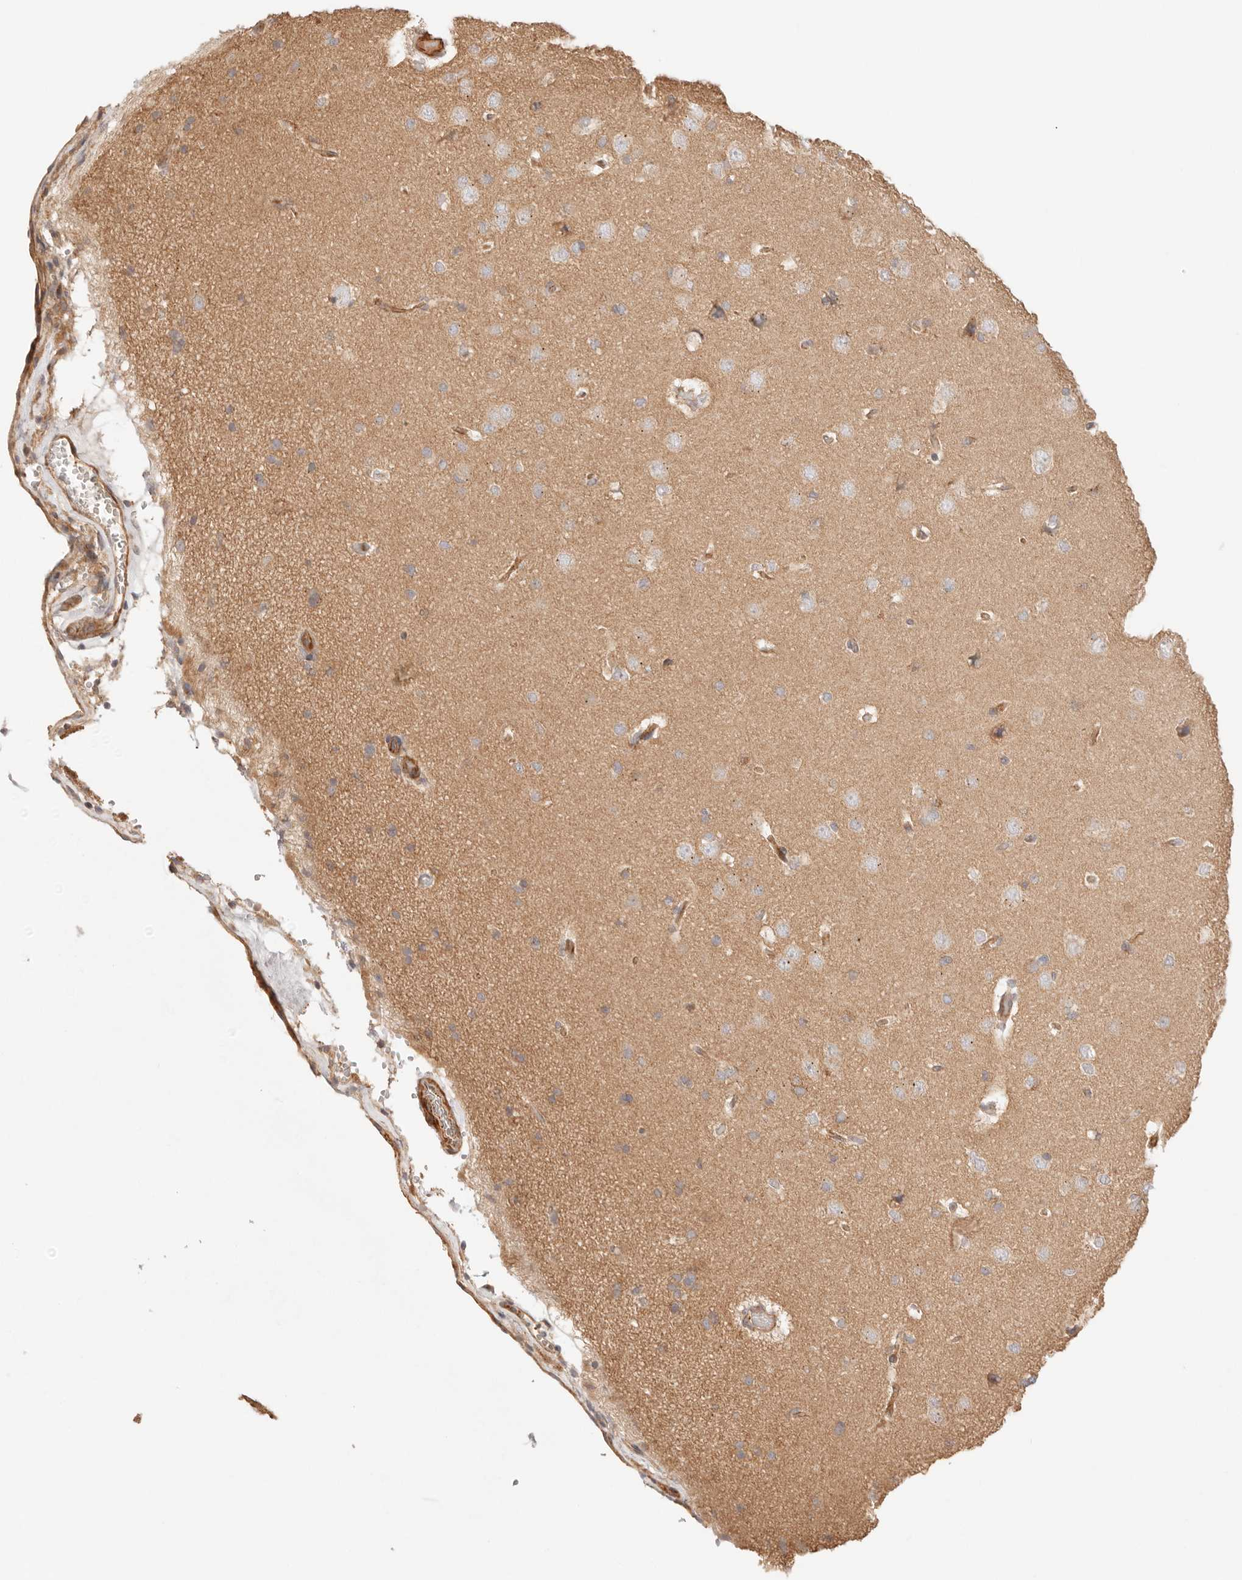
{"staining": {"intensity": "negative", "quantity": "none", "location": "none"}, "tissue": "cerebral cortex", "cell_type": "Endothelial cells", "image_type": "normal", "snomed": [{"axis": "morphology", "description": "Normal tissue, NOS"}, {"axis": "topography", "description": "Cerebral cortex"}], "caption": "This image is of benign cerebral cortex stained with IHC to label a protein in brown with the nuclei are counter-stained blue. There is no positivity in endothelial cells. (DAB IHC visualized using brightfield microscopy, high magnification).", "gene": "IL1R2", "patient": {"sex": "male", "age": 62}}